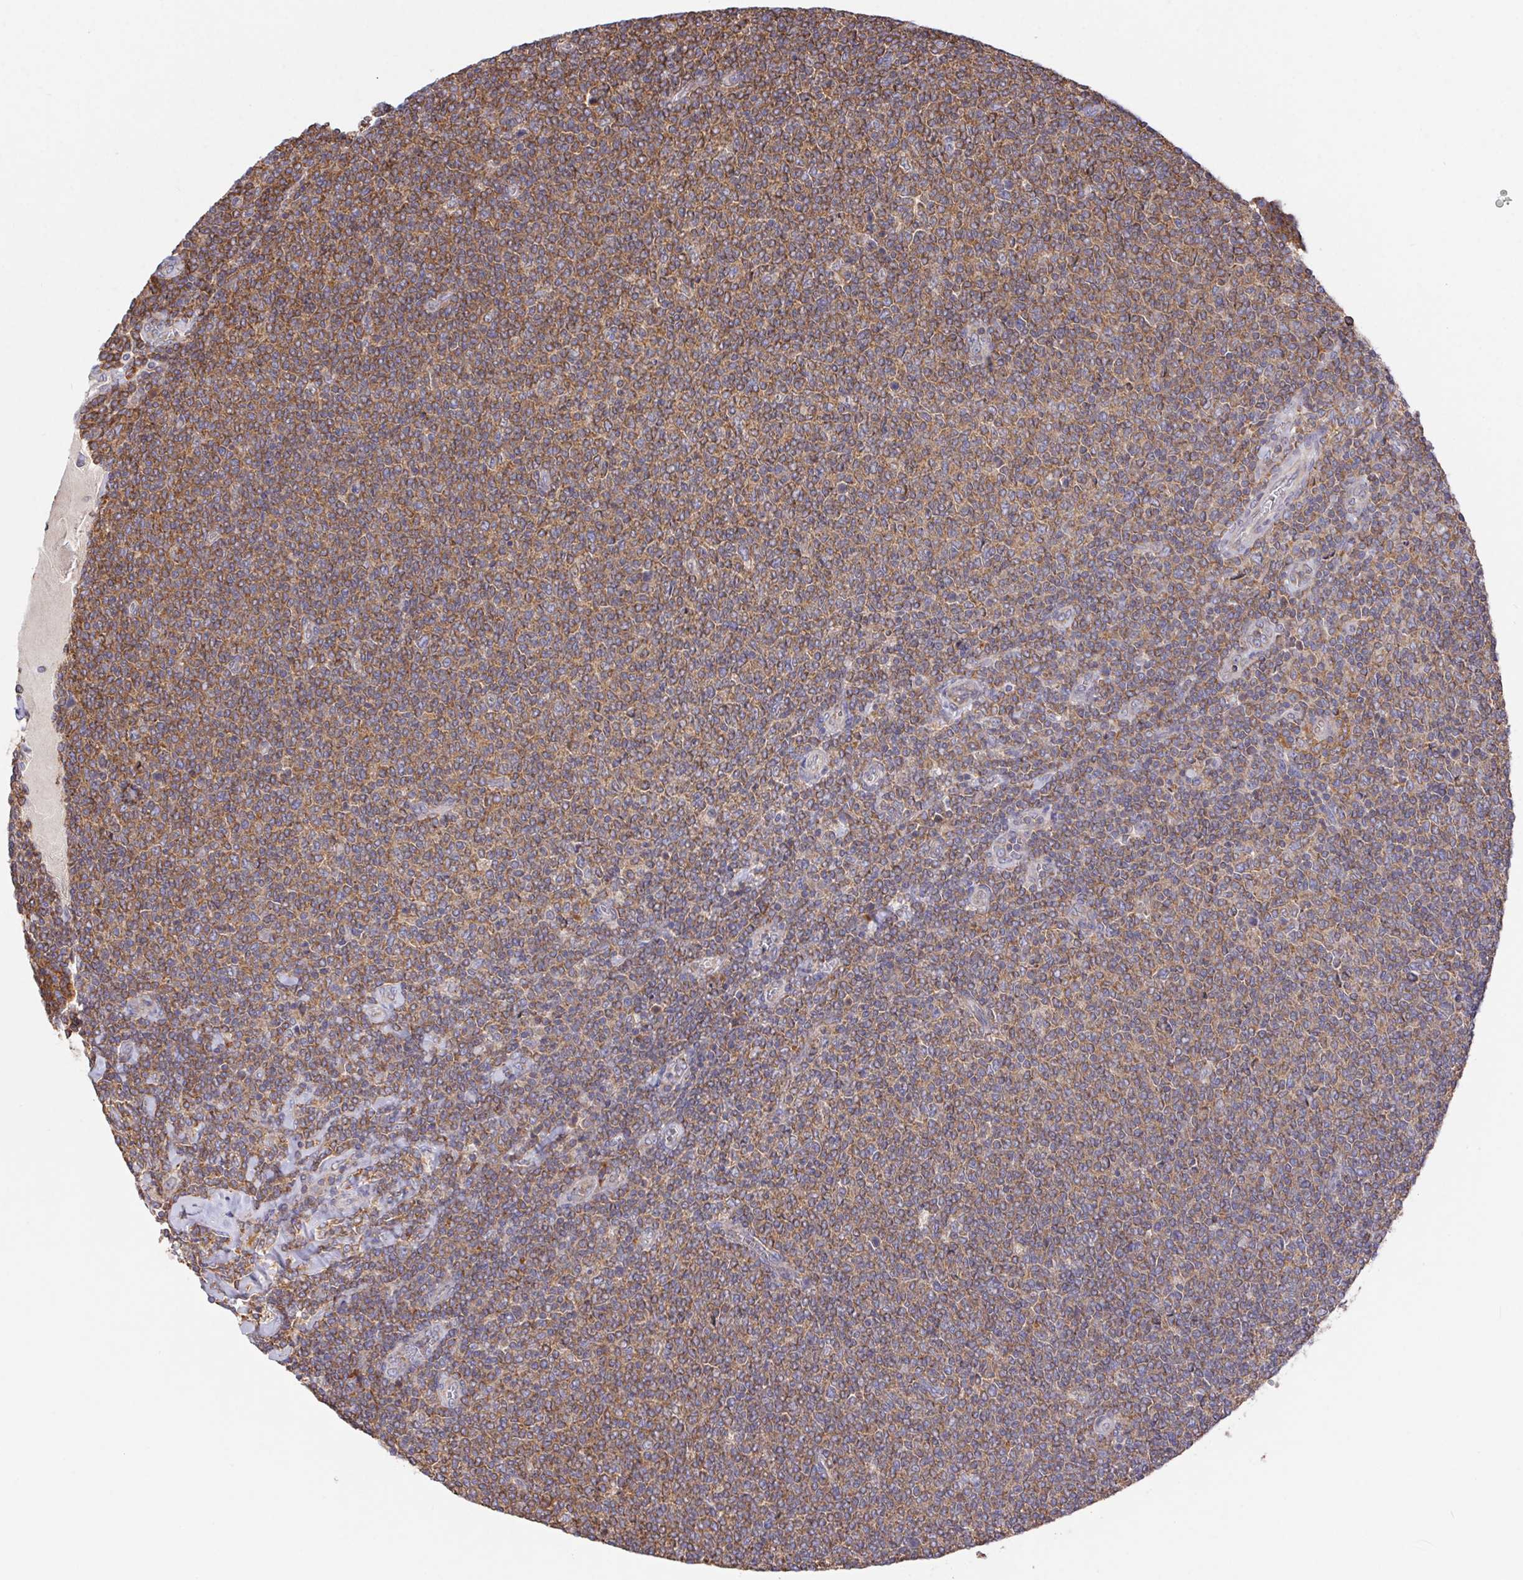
{"staining": {"intensity": "moderate", "quantity": ">75%", "location": "cytoplasmic/membranous"}, "tissue": "lymphoma", "cell_type": "Tumor cells", "image_type": "cancer", "snomed": [{"axis": "morphology", "description": "Malignant lymphoma, non-Hodgkin's type, Low grade"}, {"axis": "topography", "description": "Lymph node"}], "caption": "DAB immunohistochemical staining of human malignant lymphoma, non-Hodgkin's type (low-grade) displays moderate cytoplasmic/membranous protein expression in about >75% of tumor cells. The staining was performed using DAB (3,3'-diaminobenzidine) to visualize the protein expression in brown, while the nuclei were stained in blue with hematoxylin (Magnification: 20x).", "gene": "FAM241A", "patient": {"sex": "male", "age": 52}}